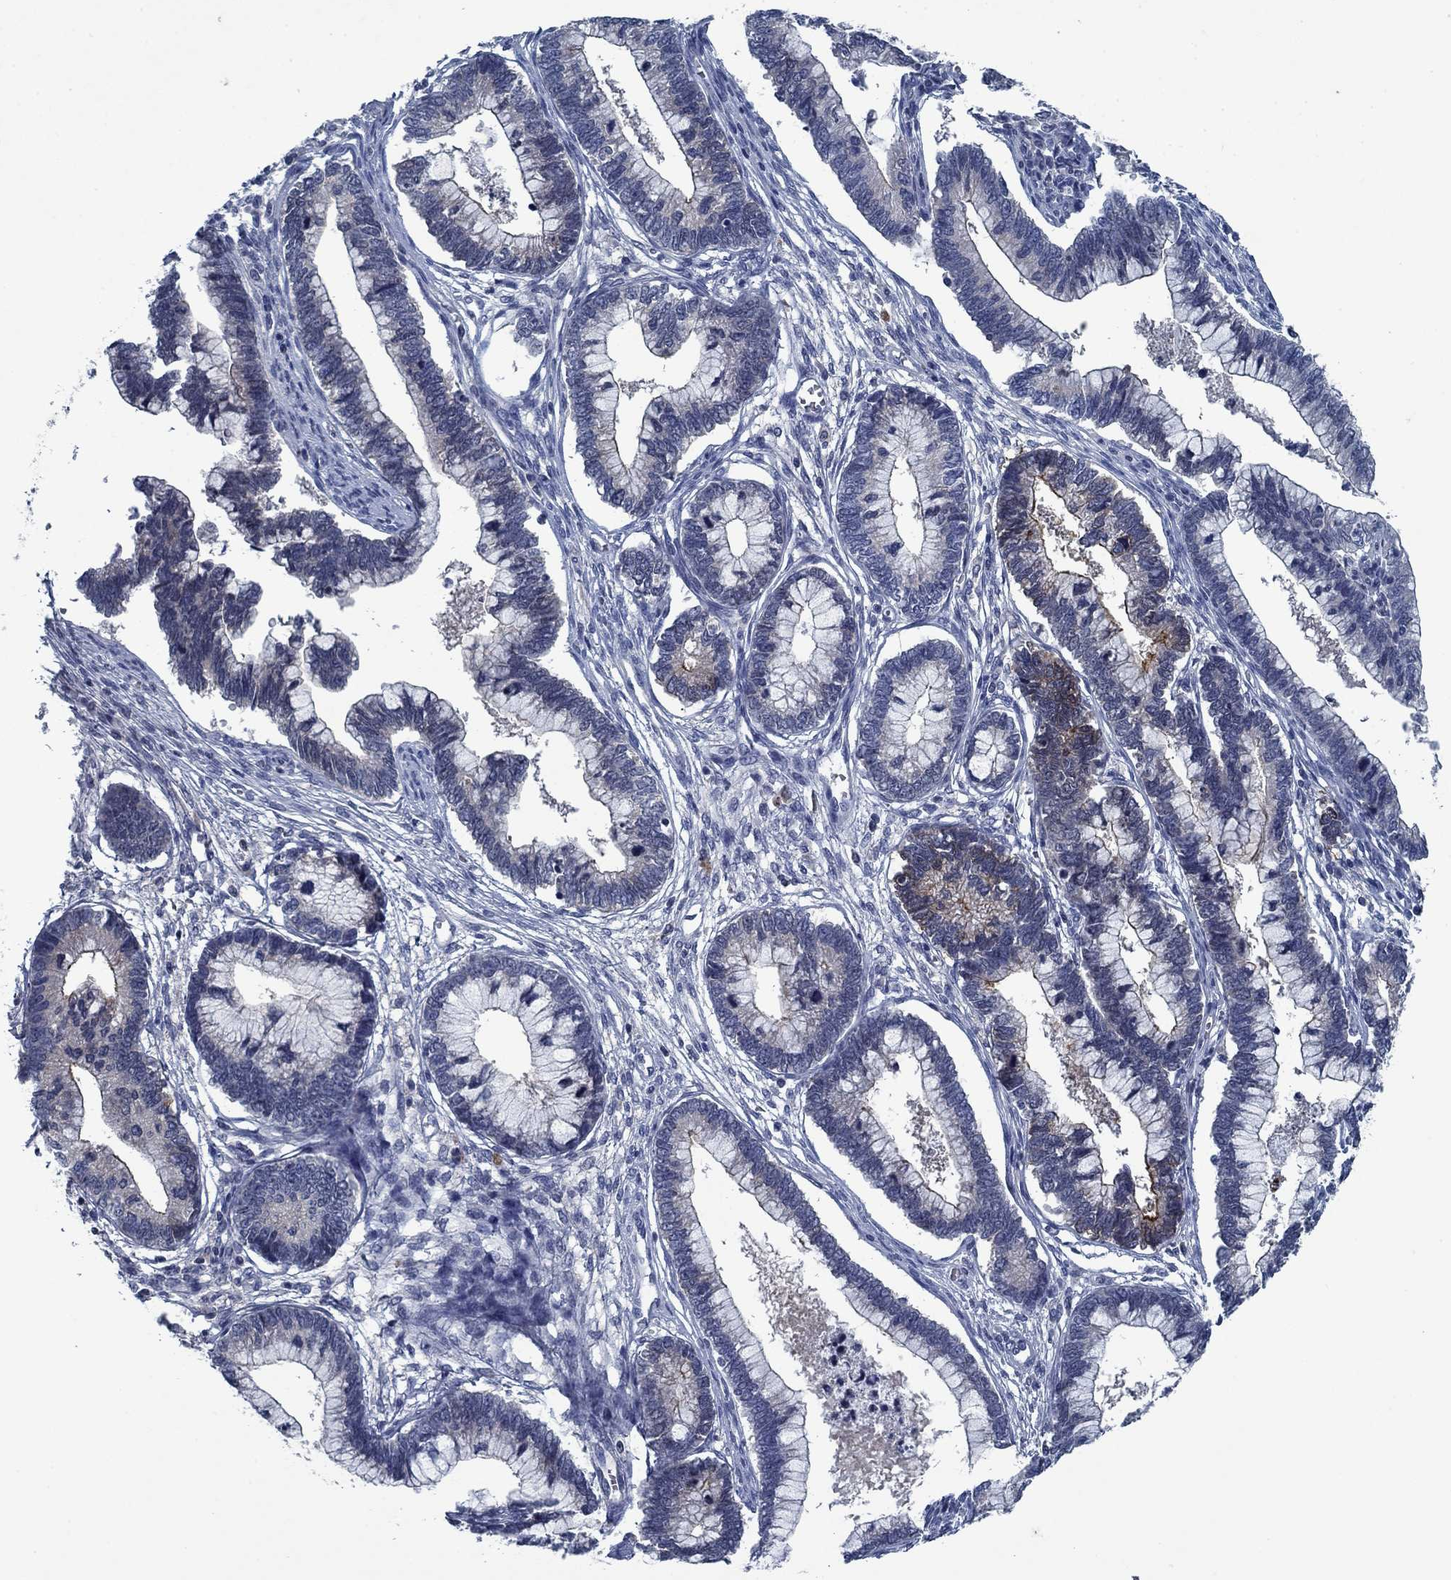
{"staining": {"intensity": "negative", "quantity": "none", "location": "none"}, "tissue": "cervical cancer", "cell_type": "Tumor cells", "image_type": "cancer", "snomed": [{"axis": "morphology", "description": "Adenocarcinoma, NOS"}, {"axis": "topography", "description": "Cervix"}], "caption": "A high-resolution image shows immunohistochemistry staining of cervical cancer (adenocarcinoma), which exhibits no significant staining in tumor cells.", "gene": "PNMA8A", "patient": {"sex": "female", "age": 44}}